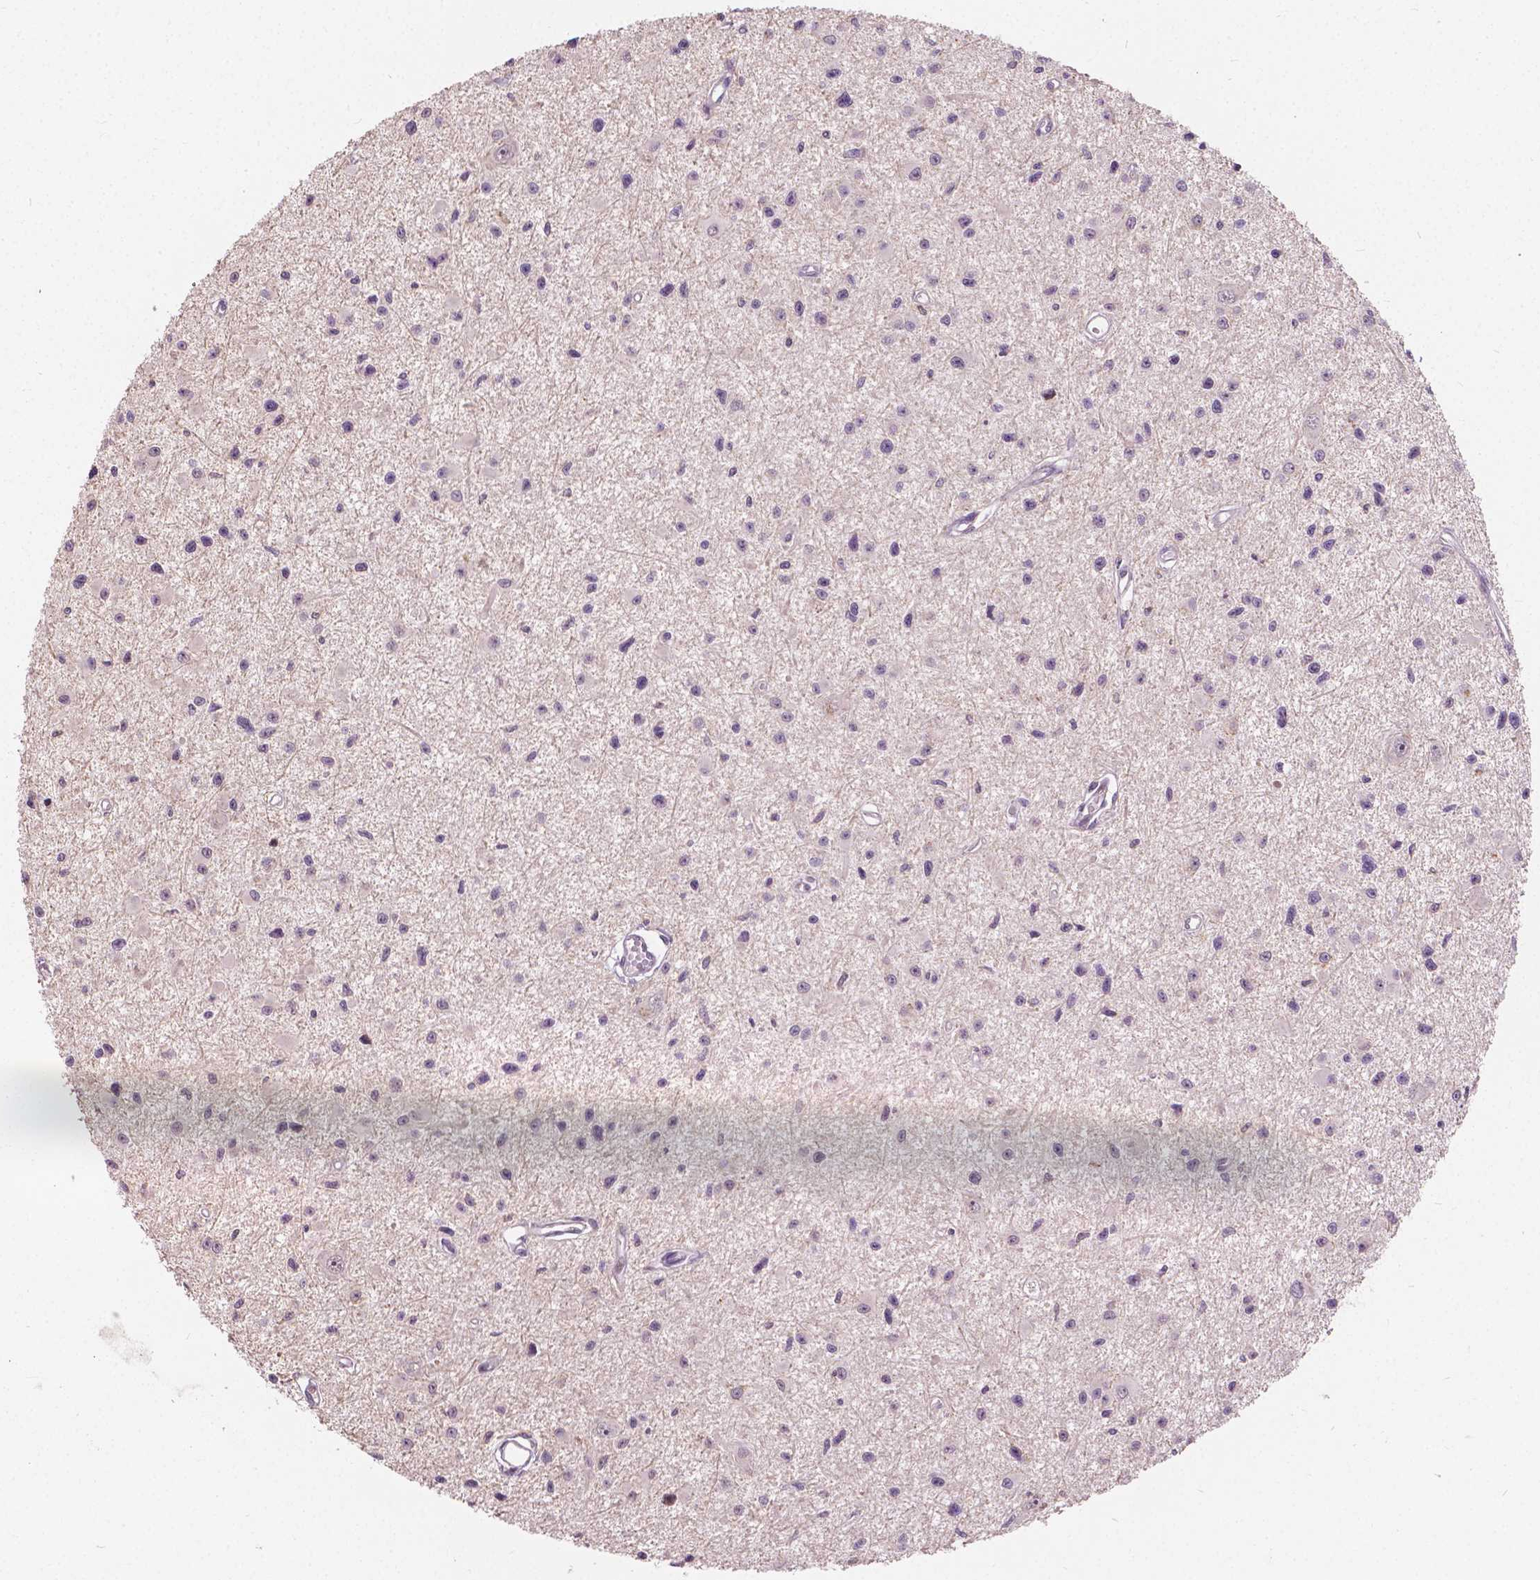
{"staining": {"intensity": "negative", "quantity": "none", "location": "none"}, "tissue": "glioma", "cell_type": "Tumor cells", "image_type": "cancer", "snomed": [{"axis": "morphology", "description": "Glioma, malignant, High grade"}, {"axis": "topography", "description": "Brain"}], "caption": "The IHC photomicrograph has no significant positivity in tumor cells of glioma tissue.", "gene": "DLX6", "patient": {"sex": "male", "age": 54}}